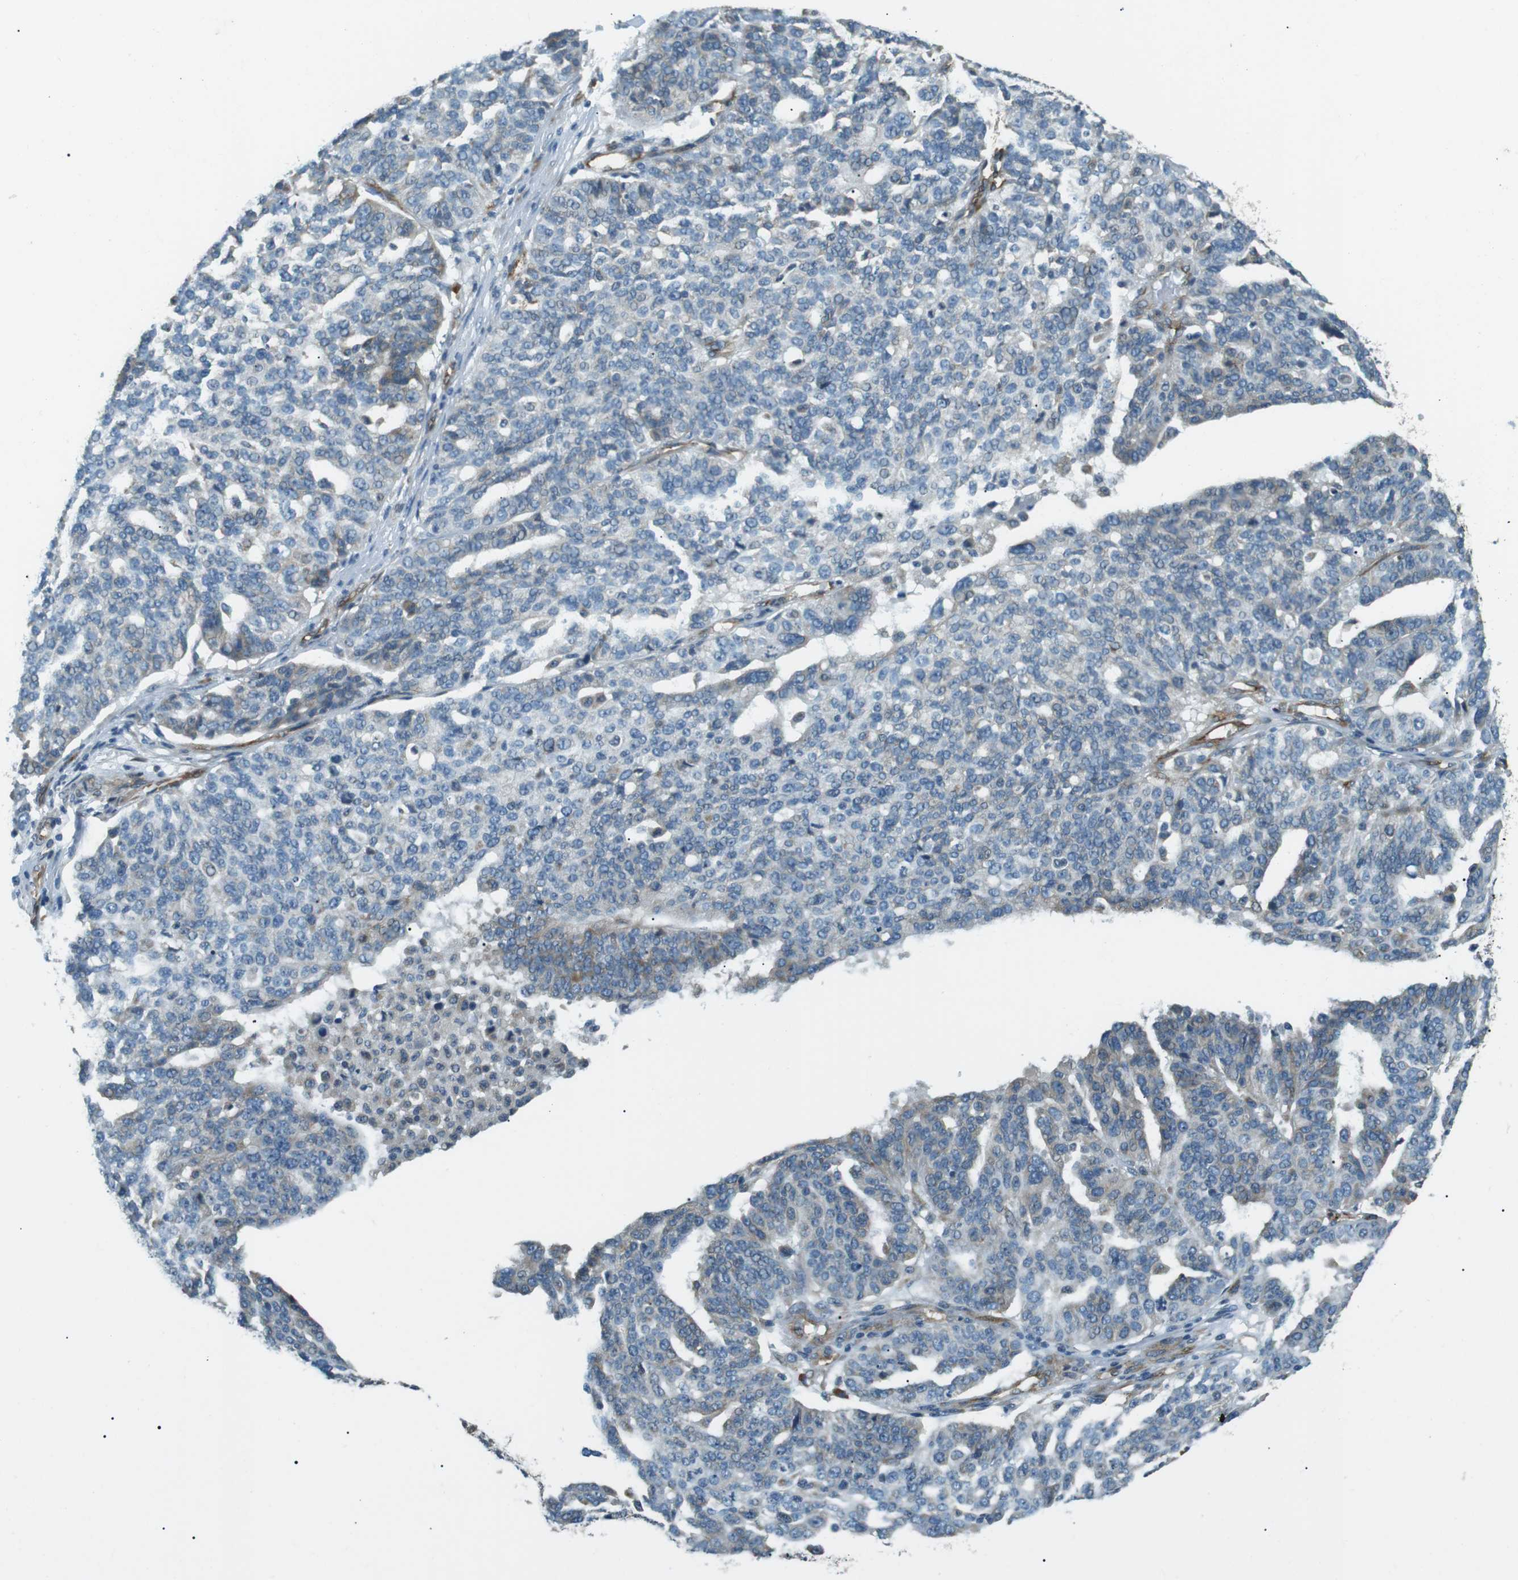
{"staining": {"intensity": "negative", "quantity": "none", "location": "none"}, "tissue": "ovarian cancer", "cell_type": "Tumor cells", "image_type": "cancer", "snomed": [{"axis": "morphology", "description": "Cystadenocarcinoma, serous, NOS"}, {"axis": "topography", "description": "Ovary"}], "caption": "DAB immunohistochemical staining of ovarian cancer (serous cystadenocarcinoma) displays no significant positivity in tumor cells.", "gene": "ODR4", "patient": {"sex": "female", "age": 59}}